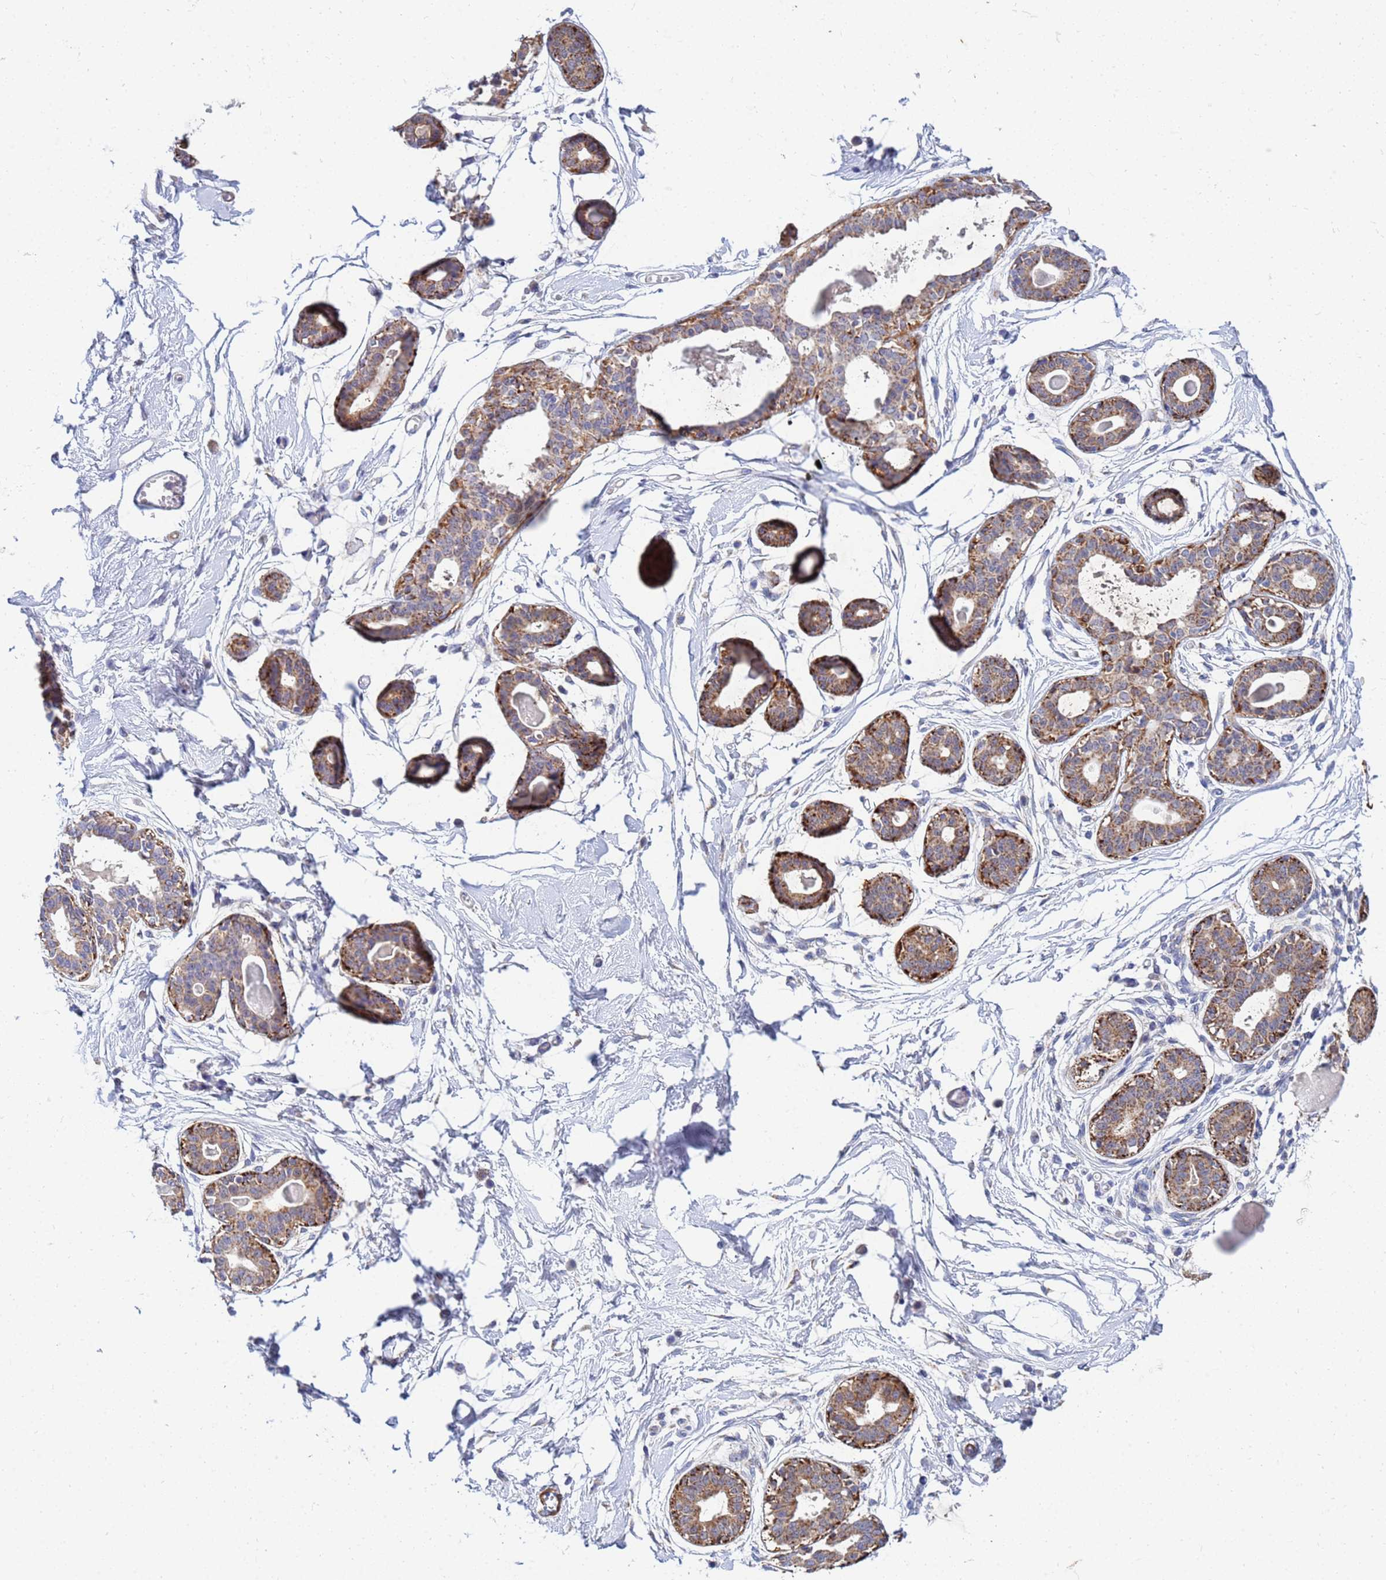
{"staining": {"intensity": "negative", "quantity": "none", "location": "none"}, "tissue": "breast", "cell_type": "Adipocytes", "image_type": "normal", "snomed": [{"axis": "morphology", "description": "Normal tissue, NOS"}, {"axis": "topography", "description": "Breast"}], "caption": "Protein analysis of unremarkable breast shows no significant expression in adipocytes. (Brightfield microscopy of DAB (3,3'-diaminobenzidine) immunohistochemistry at high magnification).", "gene": "SDR39U1", "patient": {"sex": "female", "age": 45}}